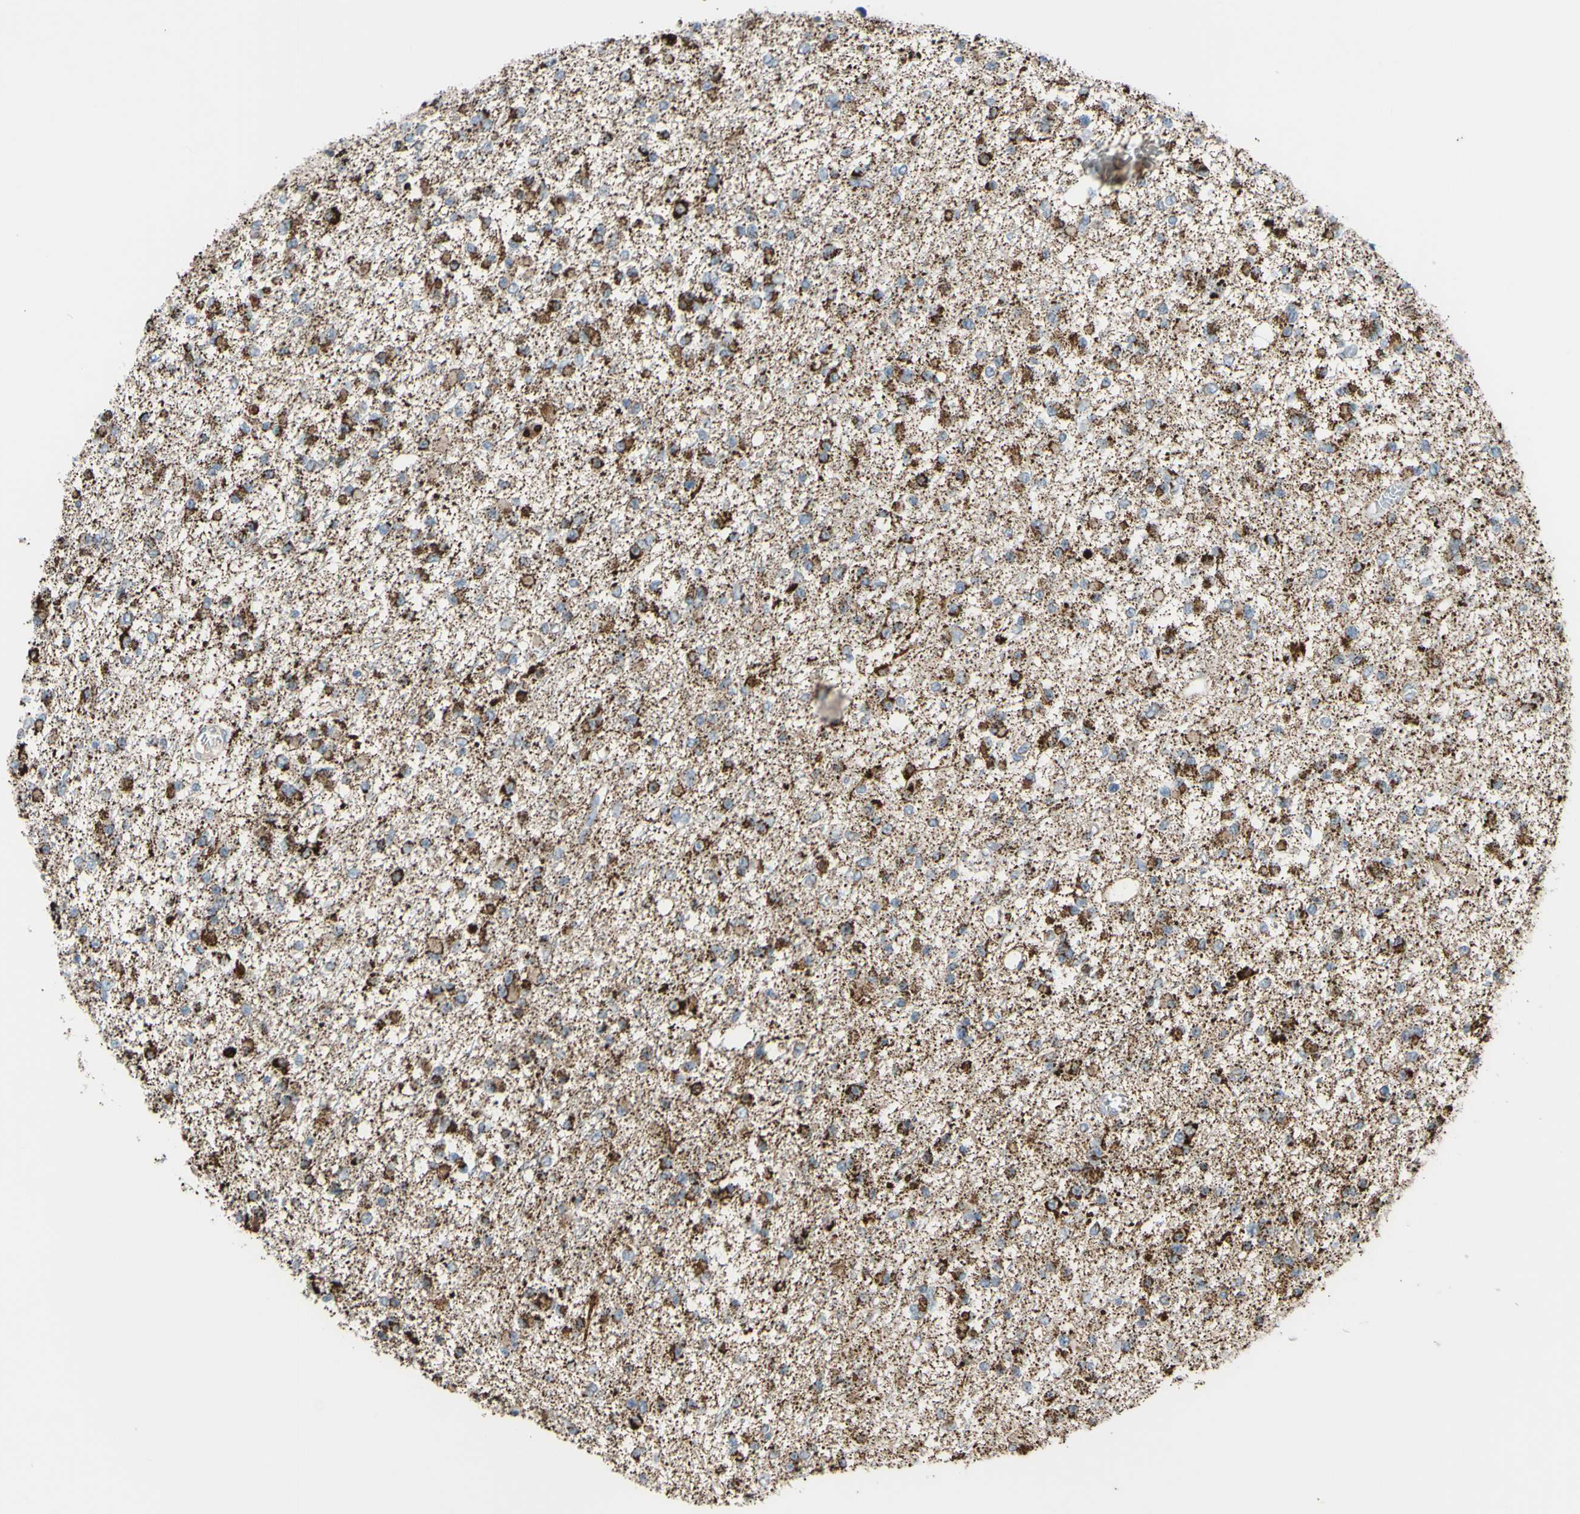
{"staining": {"intensity": "weak", "quantity": "25%-75%", "location": "cytoplasmic/membranous"}, "tissue": "glioma", "cell_type": "Tumor cells", "image_type": "cancer", "snomed": [{"axis": "morphology", "description": "Glioma, malignant, Low grade"}, {"axis": "topography", "description": "Brain"}], "caption": "Protein staining displays weak cytoplasmic/membranous staining in approximately 25%-75% of tumor cells in malignant glioma (low-grade).", "gene": "GLT8D1", "patient": {"sex": "female", "age": 22}}